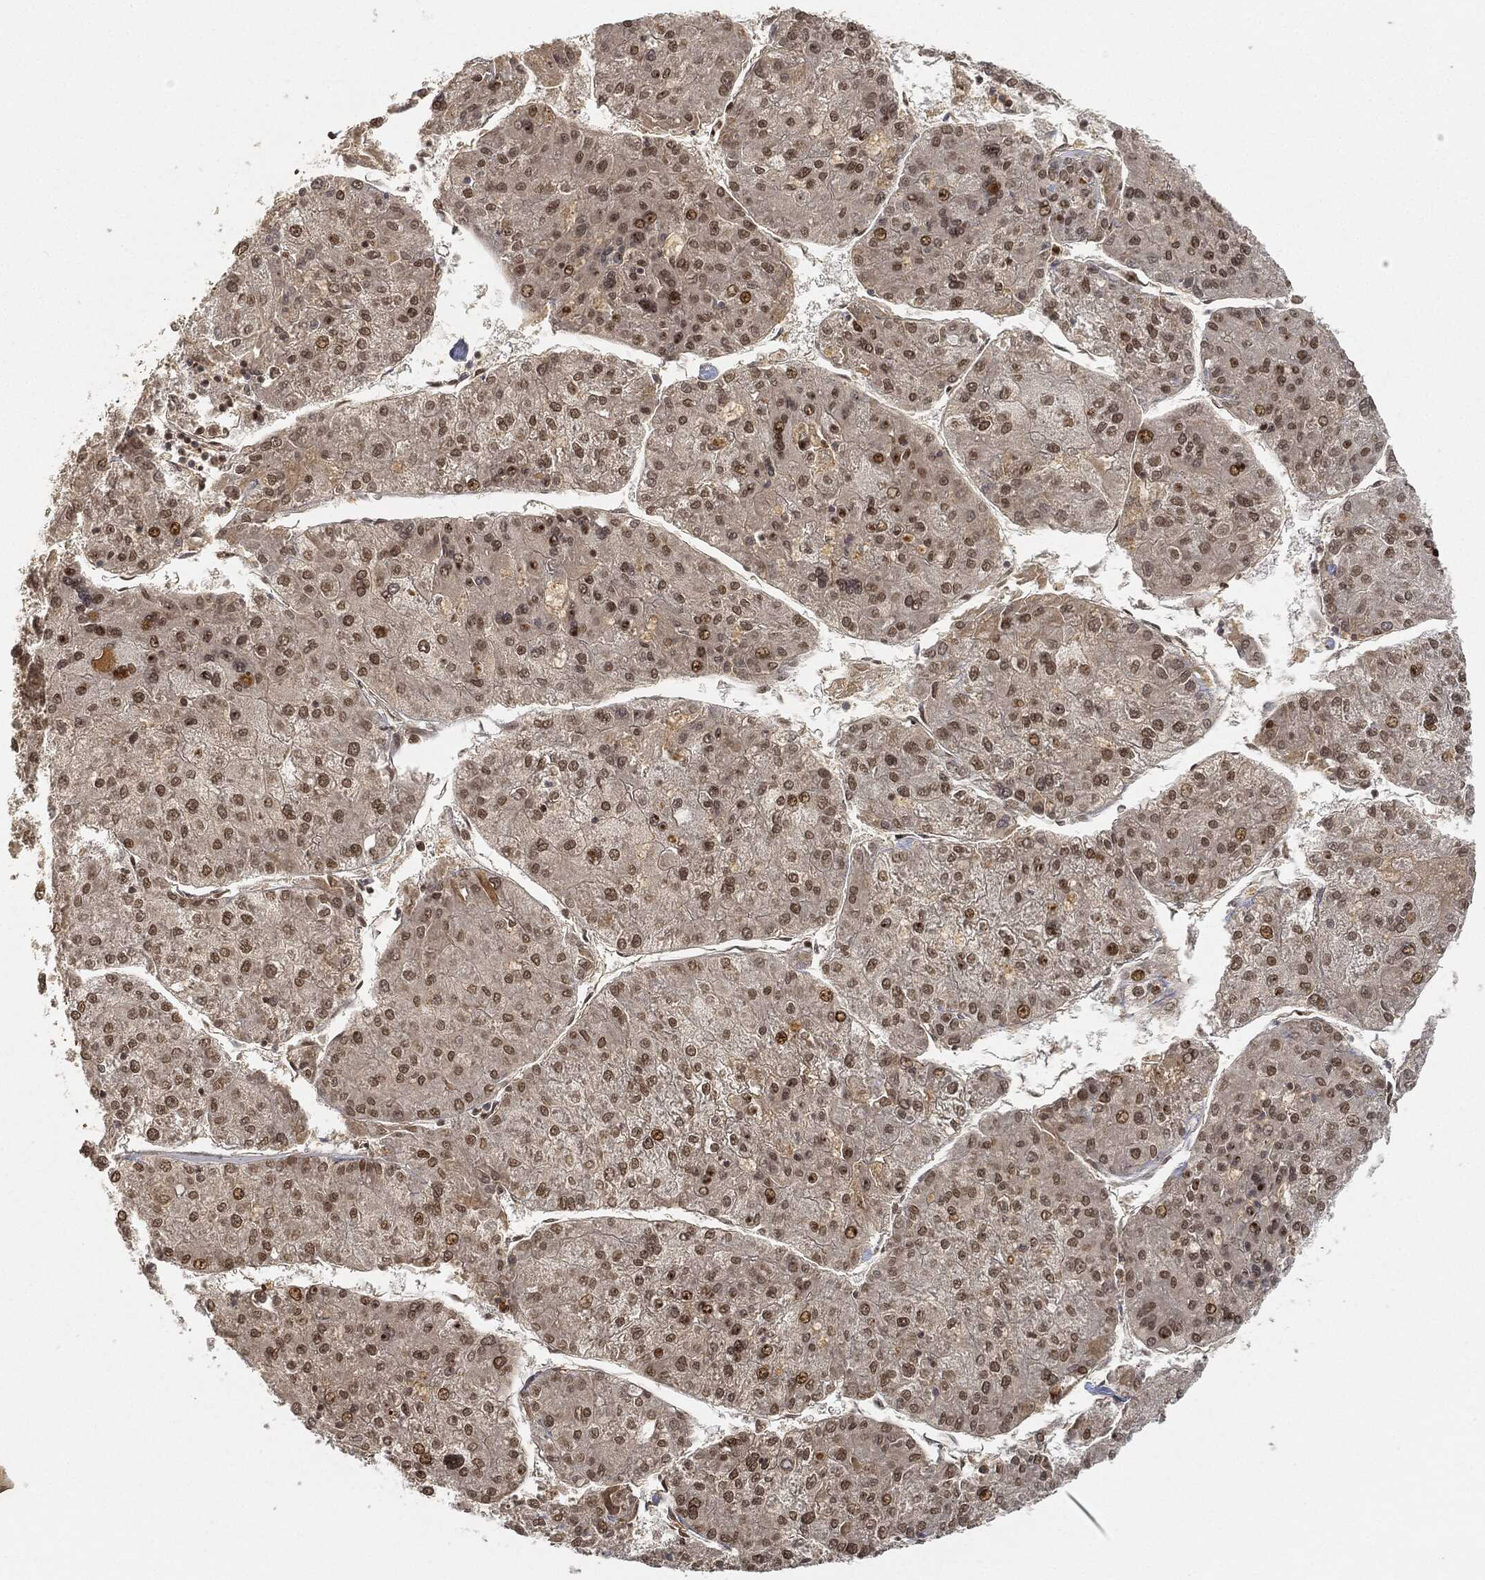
{"staining": {"intensity": "moderate", "quantity": "25%-75%", "location": "nuclear"}, "tissue": "liver cancer", "cell_type": "Tumor cells", "image_type": "cancer", "snomed": [{"axis": "morphology", "description": "Carcinoma, Hepatocellular, NOS"}, {"axis": "topography", "description": "Liver"}], "caption": "Immunohistochemical staining of liver hepatocellular carcinoma demonstrates moderate nuclear protein expression in about 25%-75% of tumor cells. The protein is stained brown, and the nuclei are stained in blue (DAB (3,3'-diaminobenzidine) IHC with brightfield microscopy, high magnification).", "gene": "CIB1", "patient": {"sex": "male", "age": 43}}